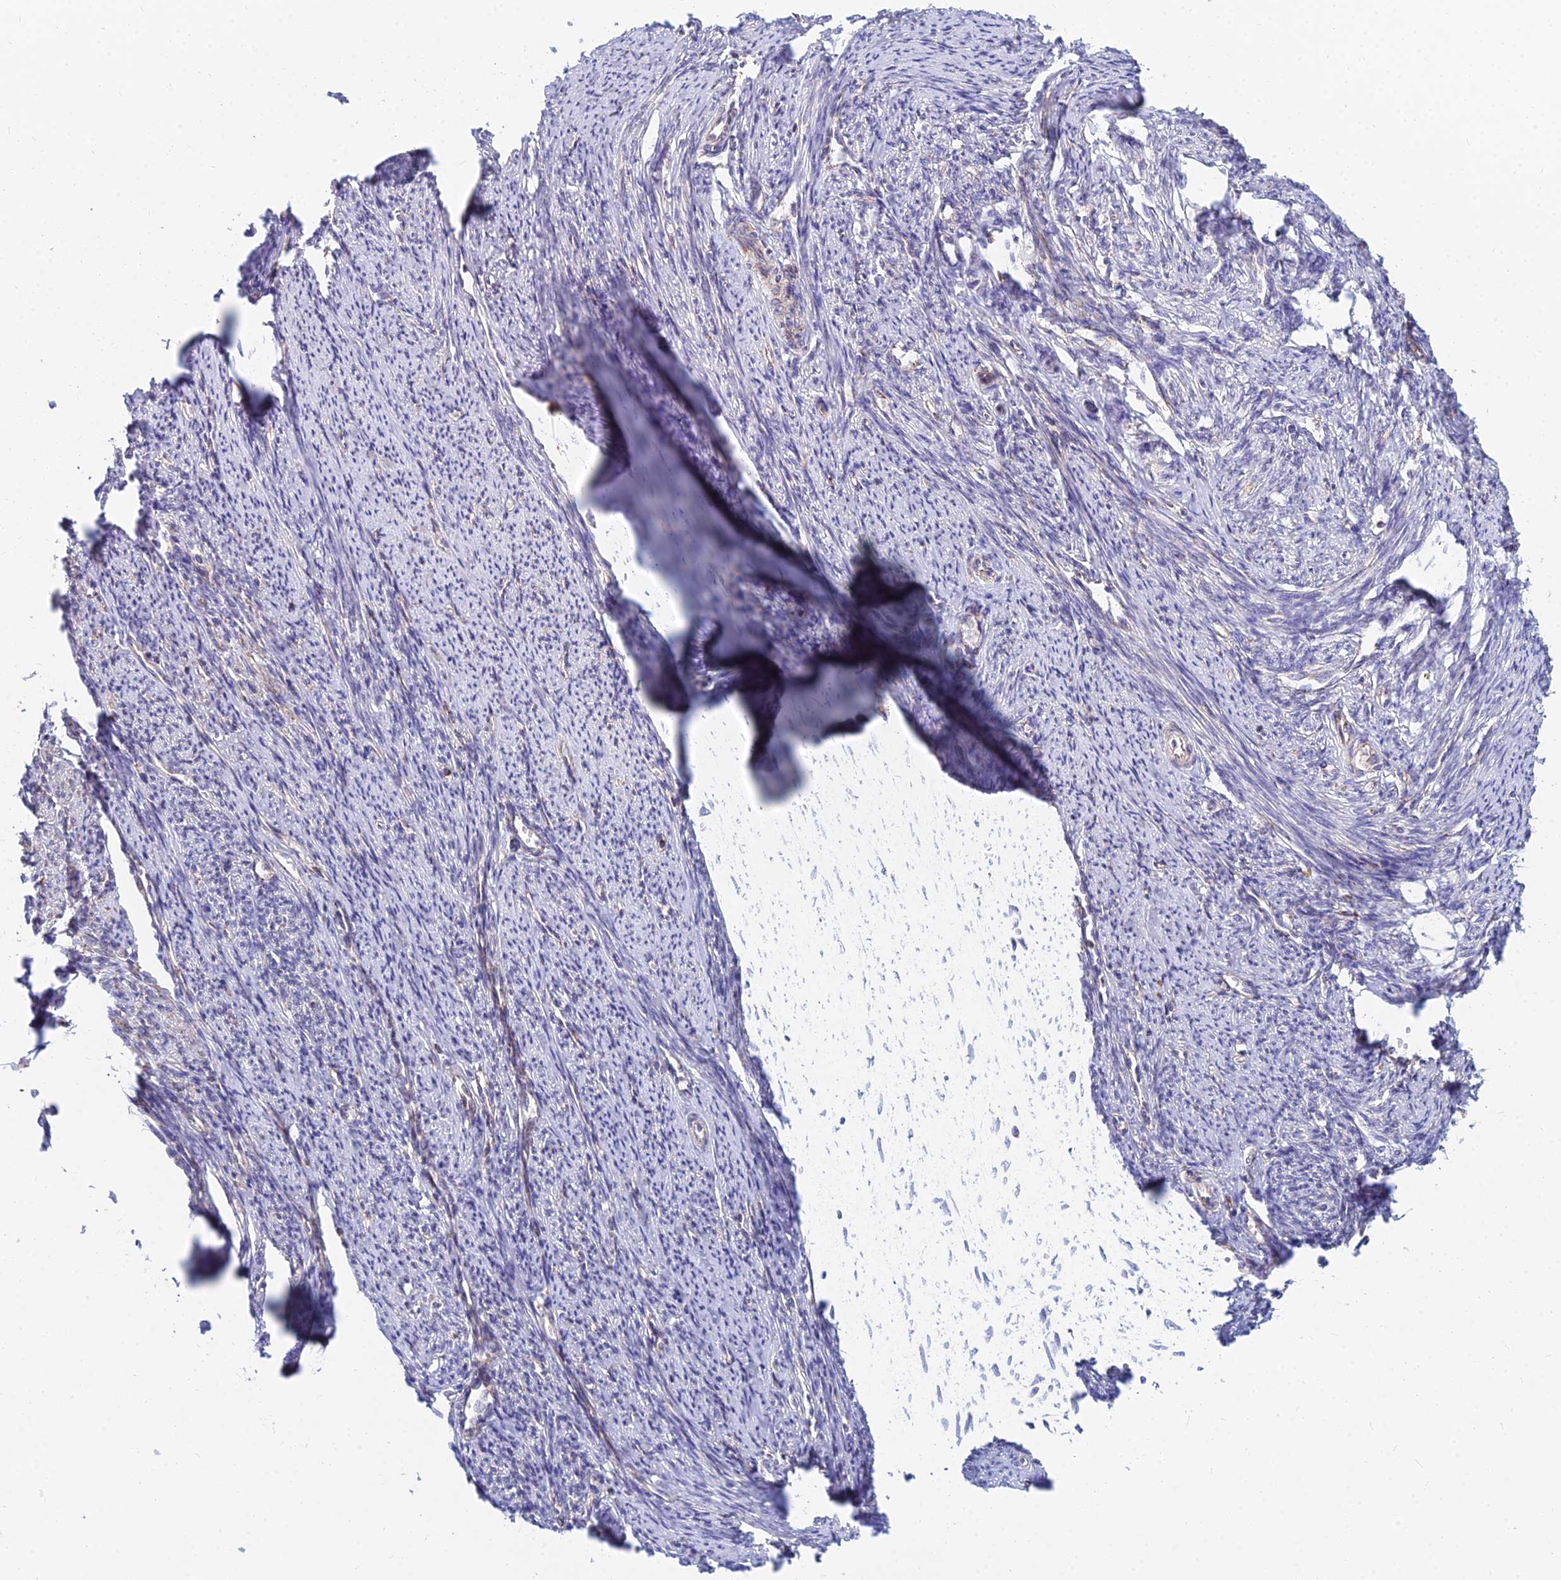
{"staining": {"intensity": "weak", "quantity": "25%-75%", "location": "cytoplasmic/membranous"}, "tissue": "smooth muscle", "cell_type": "Smooth muscle cells", "image_type": "normal", "snomed": [{"axis": "morphology", "description": "Normal tissue, NOS"}, {"axis": "topography", "description": "Smooth muscle"}, {"axis": "topography", "description": "Uterus"}], "caption": "A low amount of weak cytoplasmic/membranous positivity is seen in approximately 25%-75% of smooth muscle cells in benign smooth muscle. The protein of interest is stained brown, and the nuclei are stained in blue (DAB (3,3'-diaminobenzidine) IHC with brightfield microscopy, high magnification).", "gene": "CCT6A", "patient": {"sex": "female", "age": 59}}